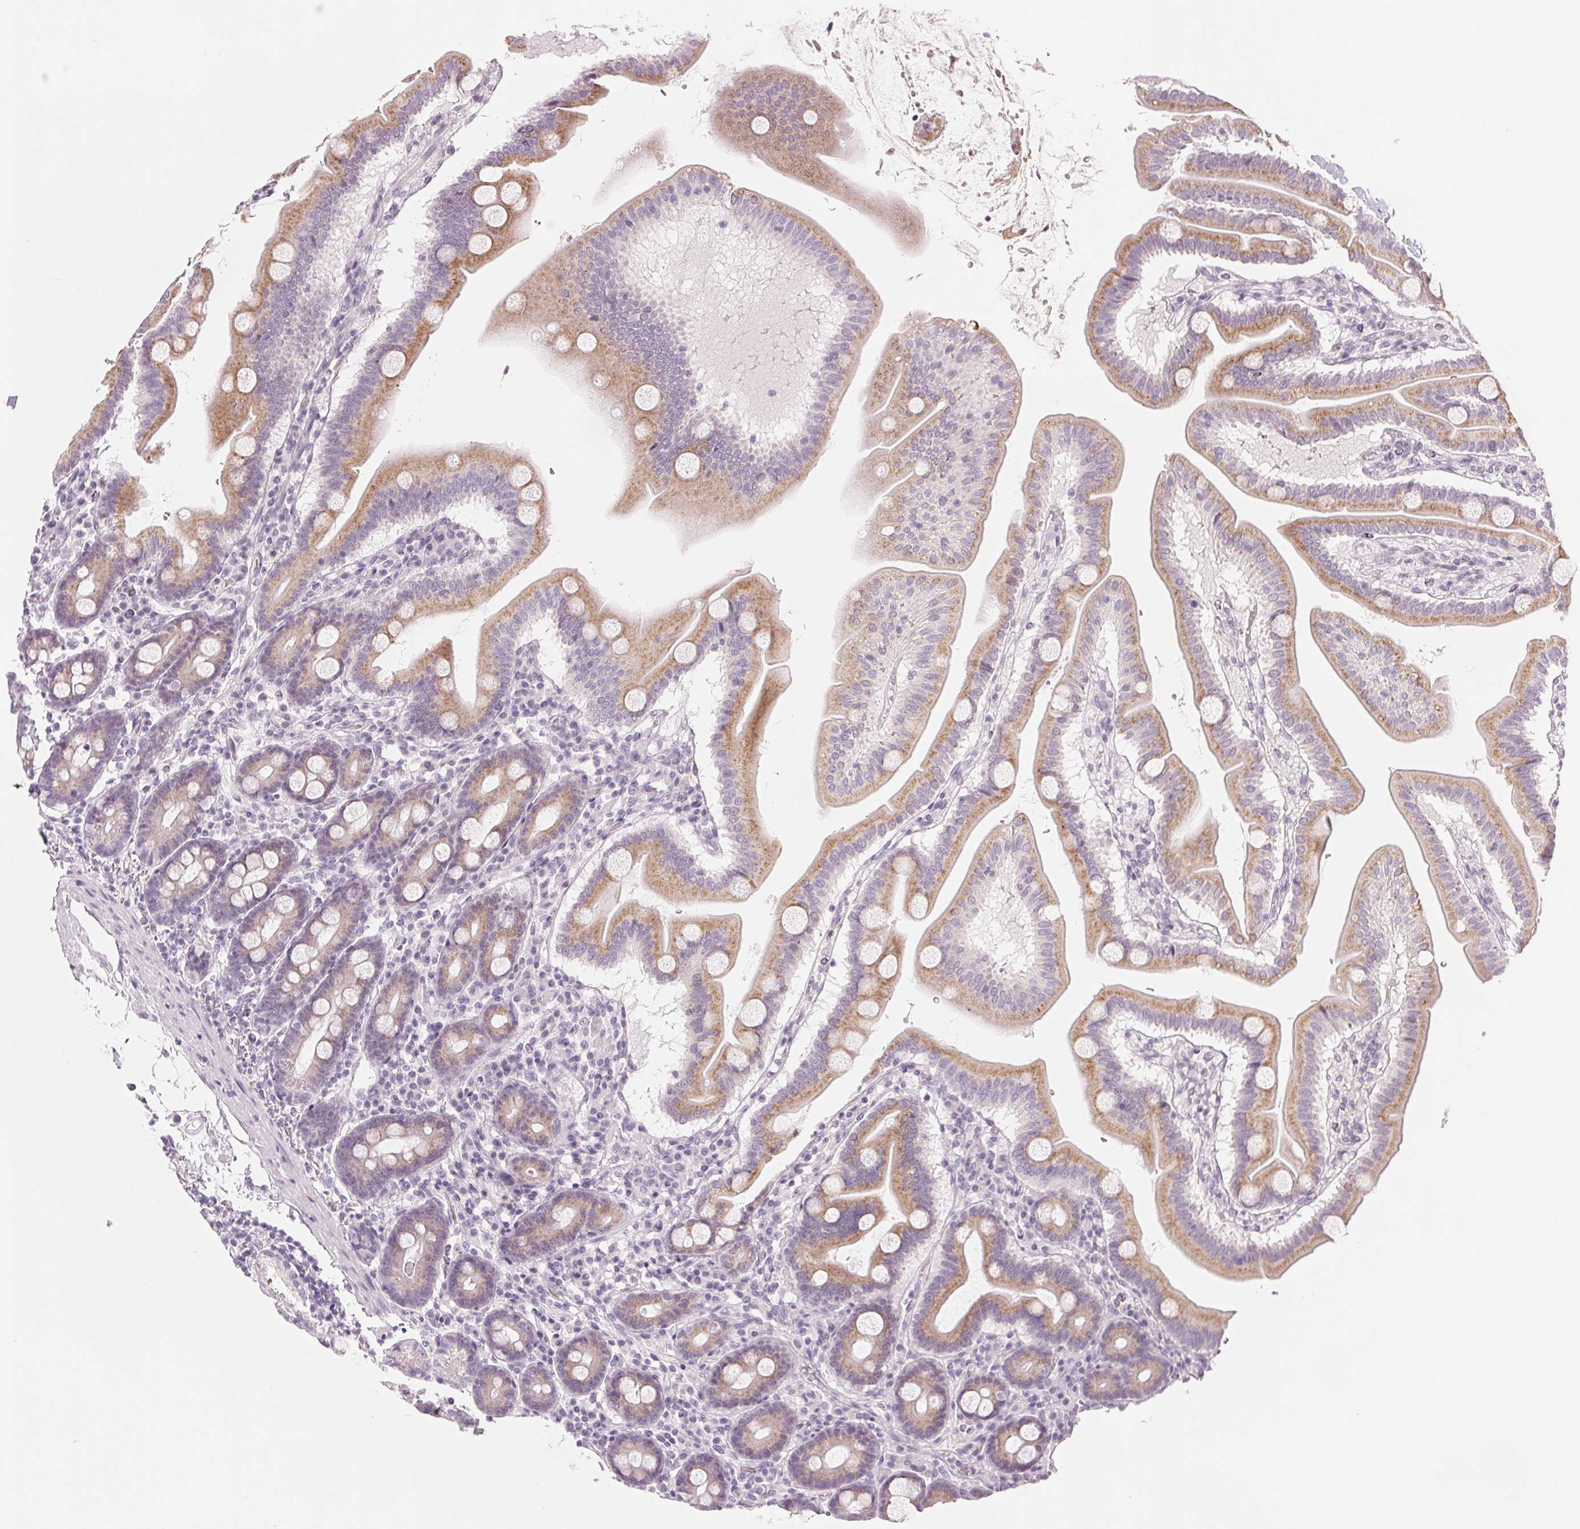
{"staining": {"intensity": "weak", "quantity": ">75%", "location": "cytoplasmic/membranous"}, "tissue": "duodenum", "cell_type": "Glandular cells", "image_type": "normal", "snomed": [{"axis": "morphology", "description": "Normal tissue, NOS"}, {"axis": "topography", "description": "Pancreas"}, {"axis": "topography", "description": "Duodenum"}], "caption": "Protein expression analysis of benign human duodenum reveals weak cytoplasmic/membranous positivity in about >75% of glandular cells. (brown staining indicates protein expression, while blue staining denotes nuclei).", "gene": "EHHADH", "patient": {"sex": "male", "age": 59}}